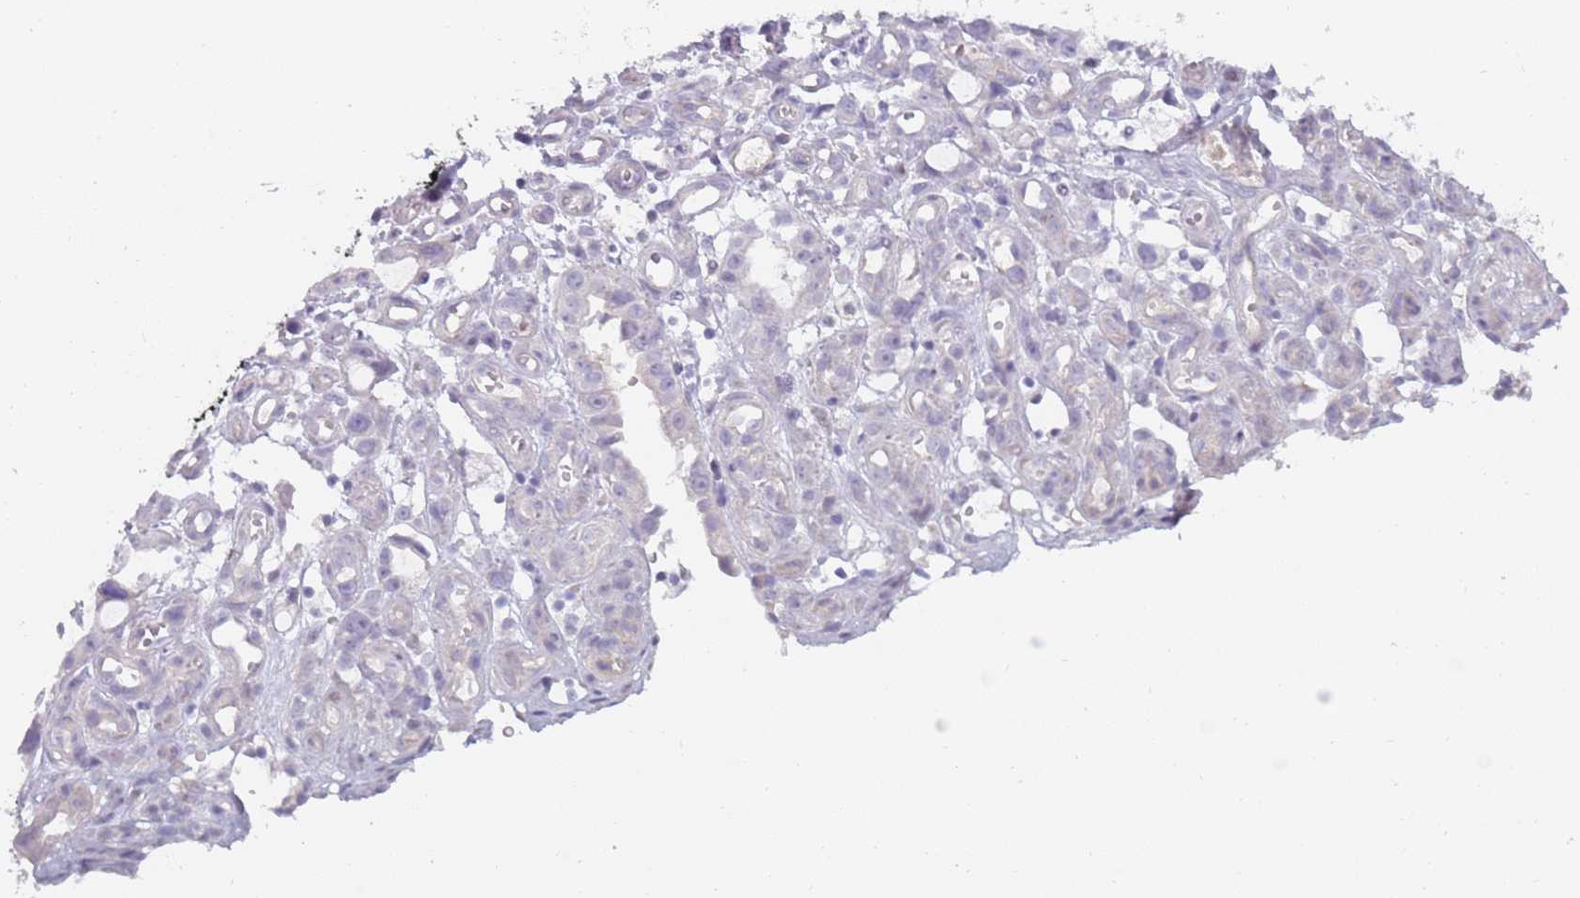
{"staining": {"intensity": "negative", "quantity": "none", "location": "none"}, "tissue": "stomach cancer", "cell_type": "Tumor cells", "image_type": "cancer", "snomed": [{"axis": "morphology", "description": "Adenocarcinoma, NOS"}, {"axis": "topography", "description": "Stomach"}], "caption": "Stomach cancer was stained to show a protein in brown. There is no significant expression in tumor cells.", "gene": "DDX4", "patient": {"sex": "male", "age": 55}}